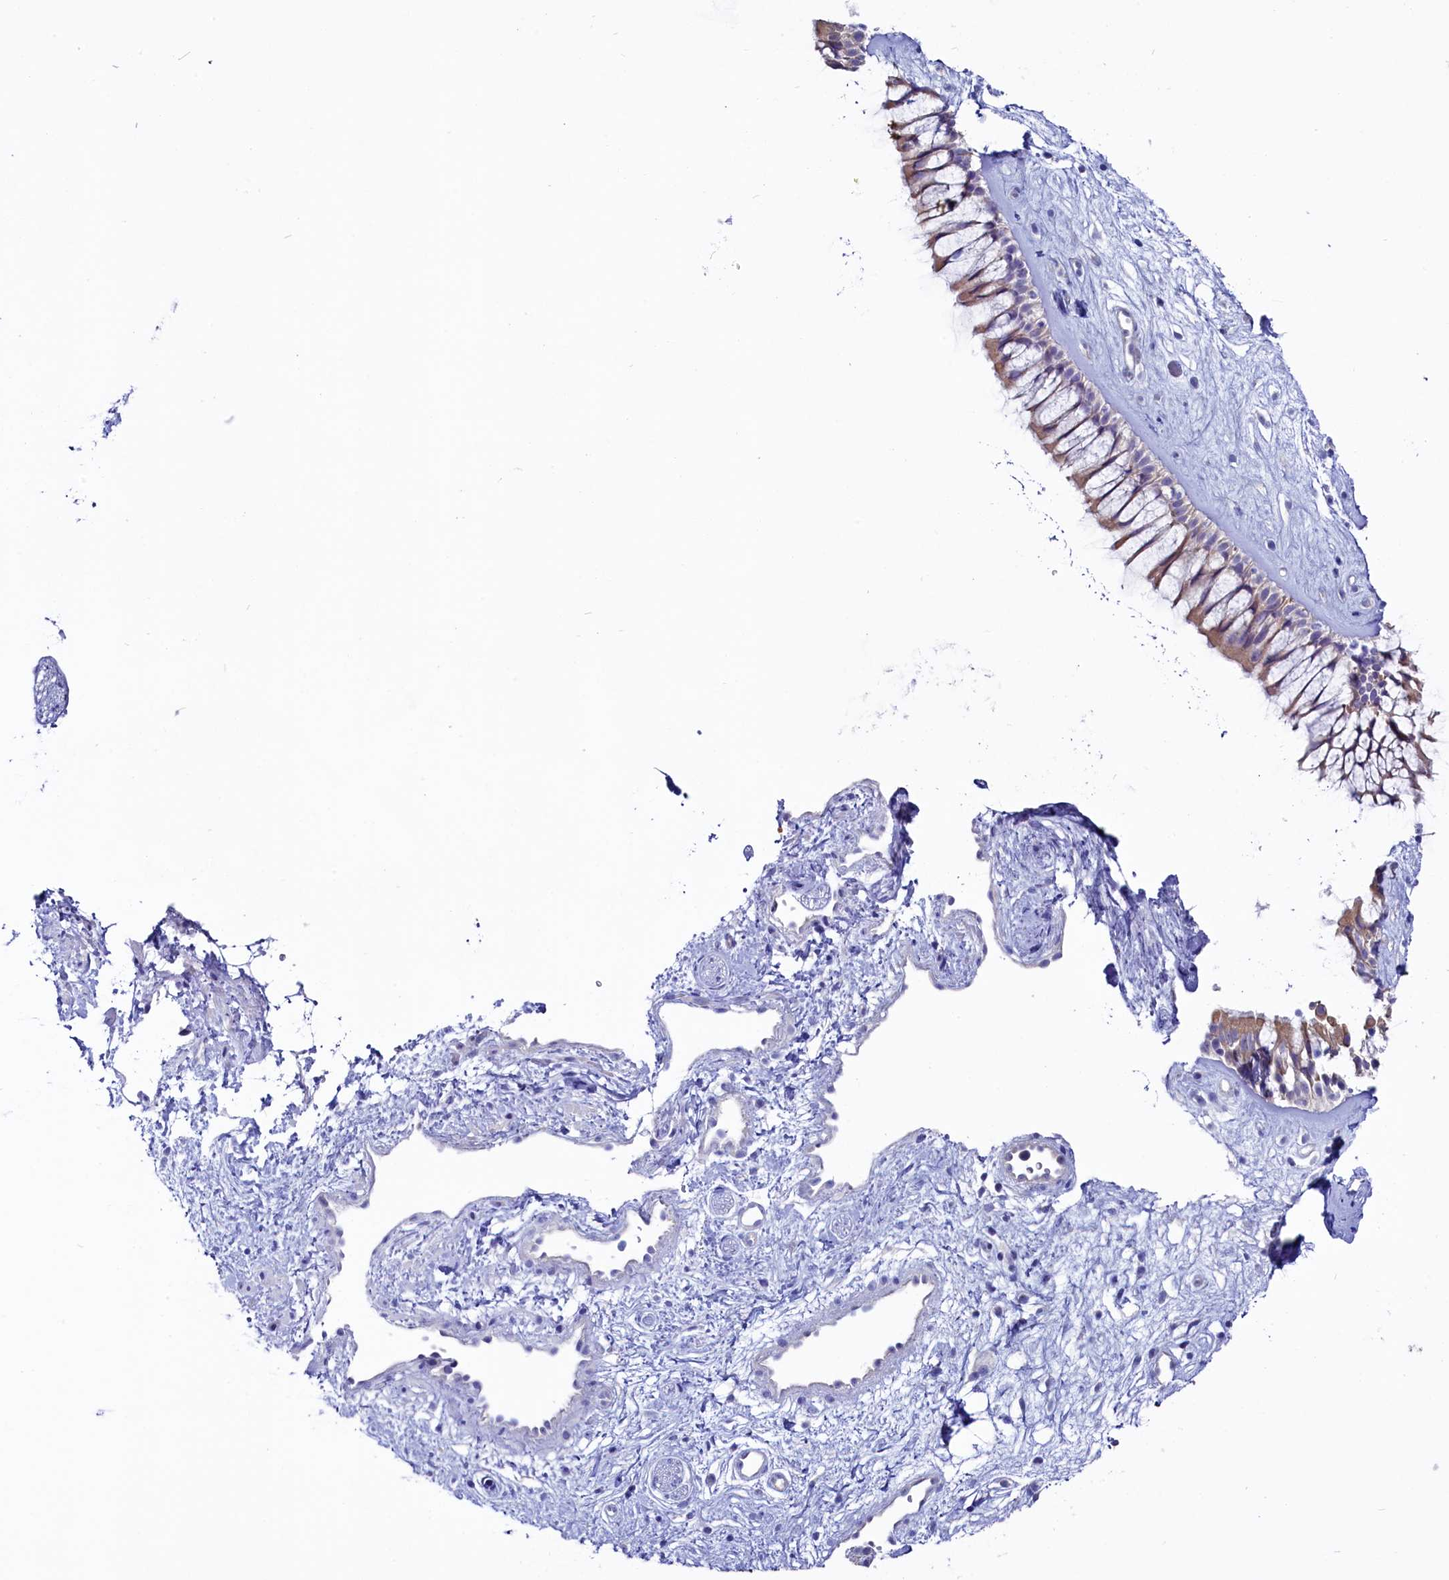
{"staining": {"intensity": "weak", "quantity": ">75%", "location": "cytoplasmic/membranous"}, "tissue": "nasopharynx", "cell_type": "Respiratory epithelial cells", "image_type": "normal", "snomed": [{"axis": "morphology", "description": "Normal tissue, NOS"}, {"axis": "topography", "description": "Nasopharynx"}], "caption": "The image shows a brown stain indicating the presence of a protein in the cytoplasmic/membranous of respiratory epithelial cells in nasopharynx.", "gene": "CIAPIN1", "patient": {"sex": "male", "age": 32}}